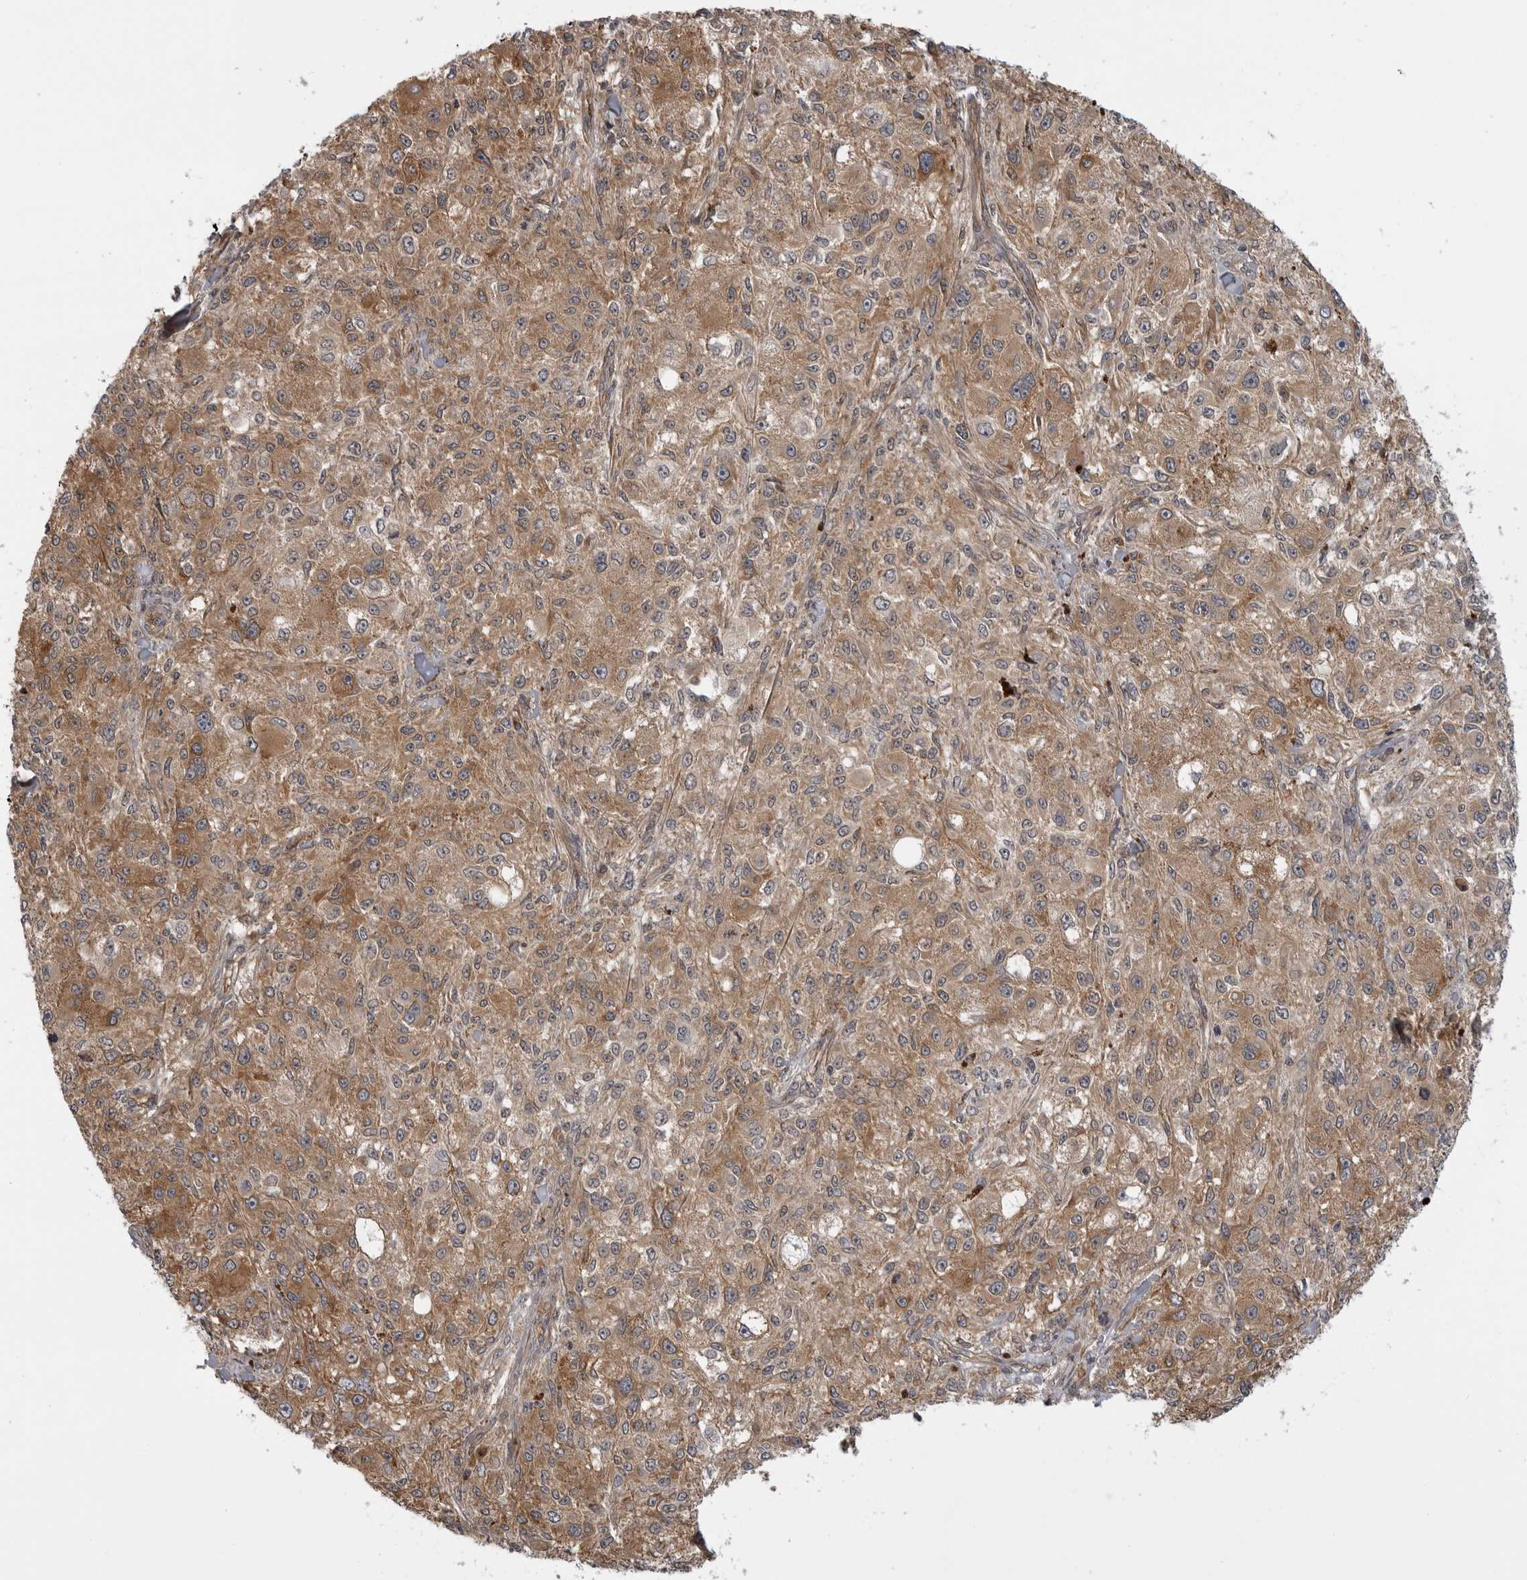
{"staining": {"intensity": "moderate", "quantity": ">75%", "location": "cytoplasmic/membranous"}, "tissue": "melanoma", "cell_type": "Tumor cells", "image_type": "cancer", "snomed": [{"axis": "morphology", "description": "Necrosis, NOS"}, {"axis": "morphology", "description": "Malignant melanoma, NOS"}, {"axis": "topography", "description": "Skin"}], "caption": "Tumor cells show medium levels of moderate cytoplasmic/membranous positivity in about >75% of cells in malignant melanoma.", "gene": "LRRC45", "patient": {"sex": "female", "age": 87}}